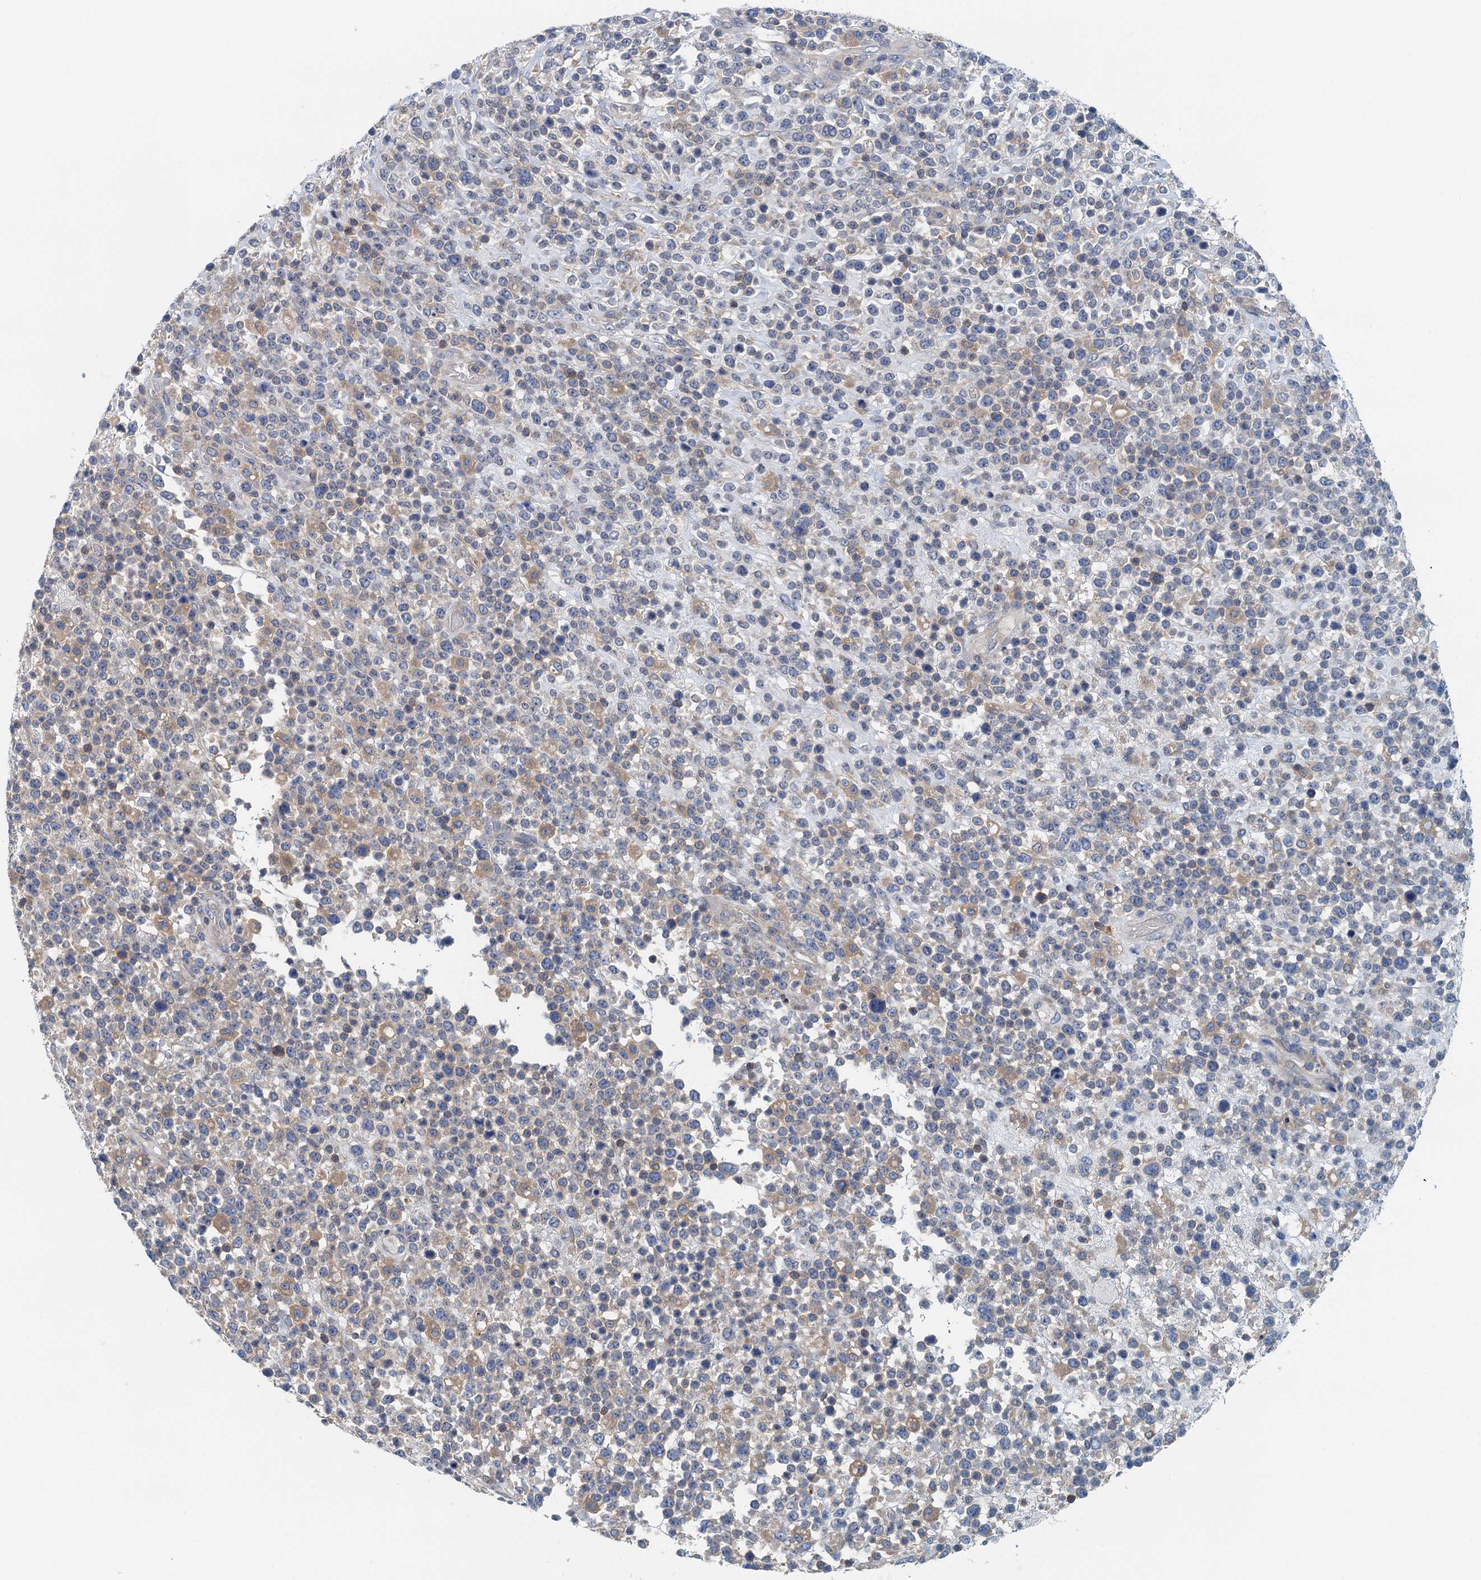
{"staining": {"intensity": "negative", "quantity": "none", "location": "none"}, "tissue": "lymphoma", "cell_type": "Tumor cells", "image_type": "cancer", "snomed": [{"axis": "morphology", "description": "Malignant lymphoma, non-Hodgkin's type, High grade"}, {"axis": "topography", "description": "Colon"}], "caption": "A micrograph of lymphoma stained for a protein exhibits no brown staining in tumor cells.", "gene": "PPP1R14D", "patient": {"sex": "female", "age": 53}}